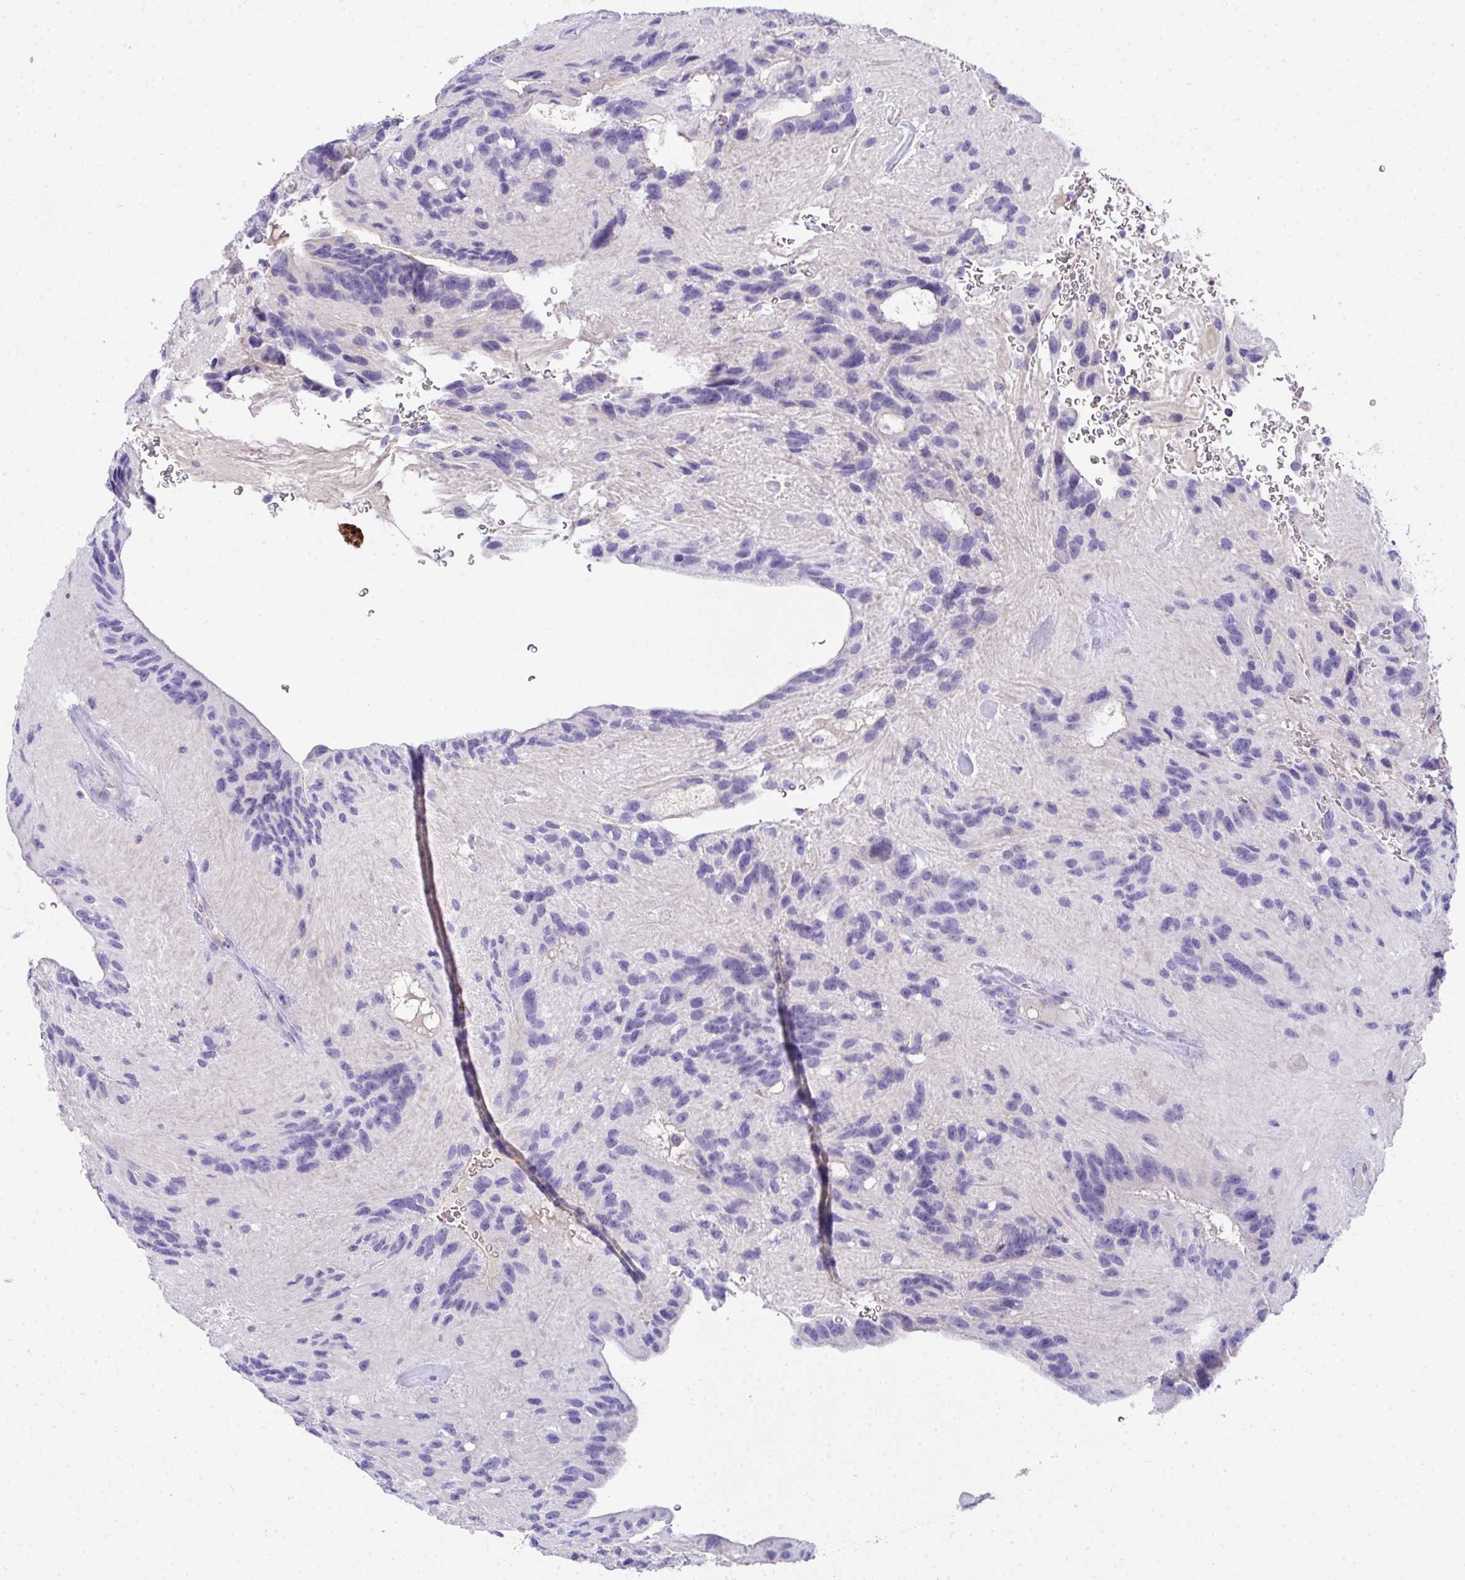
{"staining": {"intensity": "negative", "quantity": "none", "location": "none"}, "tissue": "glioma", "cell_type": "Tumor cells", "image_type": "cancer", "snomed": [{"axis": "morphology", "description": "Glioma, malignant, Low grade"}, {"axis": "topography", "description": "Brain"}], "caption": "The immunohistochemistry histopathology image has no significant staining in tumor cells of glioma tissue.", "gene": "COA5", "patient": {"sex": "male", "age": 31}}